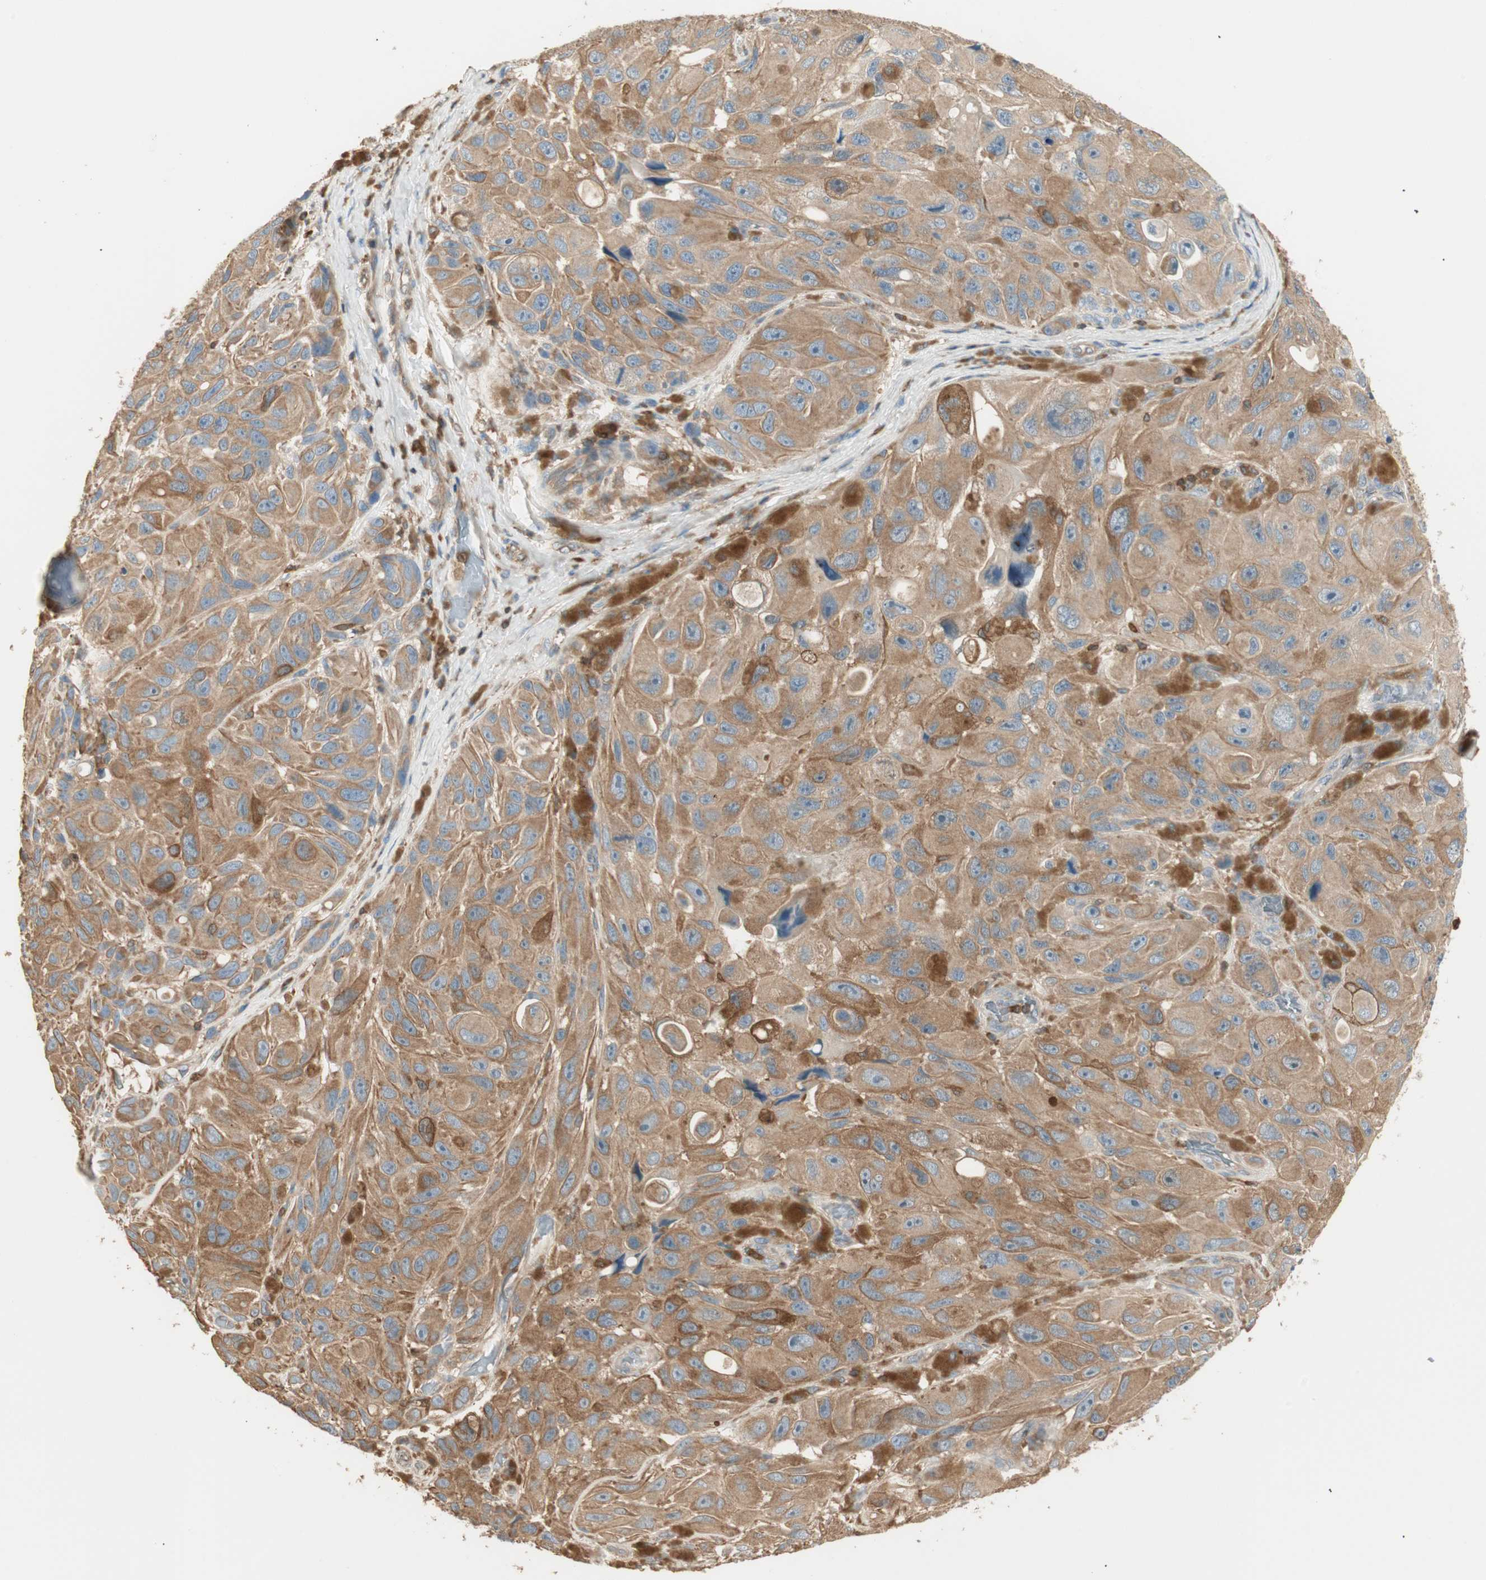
{"staining": {"intensity": "moderate", "quantity": ">75%", "location": "cytoplasmic/membranous"}, "tissue": "melanoma", "cell_type": "Tumor cells", "image_type": "cancer", "snomed": [{"axis": "morphology", "description": "Malignant melanoma, NOS"}, {"axis": "topography", "description": "Skin"}], "caption": "Tumor cells reveal medium levels of moderate cytoplasmic/membranous staining in approximately >75% of cells in malignant melanoma. (brown staining indicates protein expression, while blue staining denotes nuclei).", "gene": "CRLF3", "patient": {"sex": "female", "age": 73}}